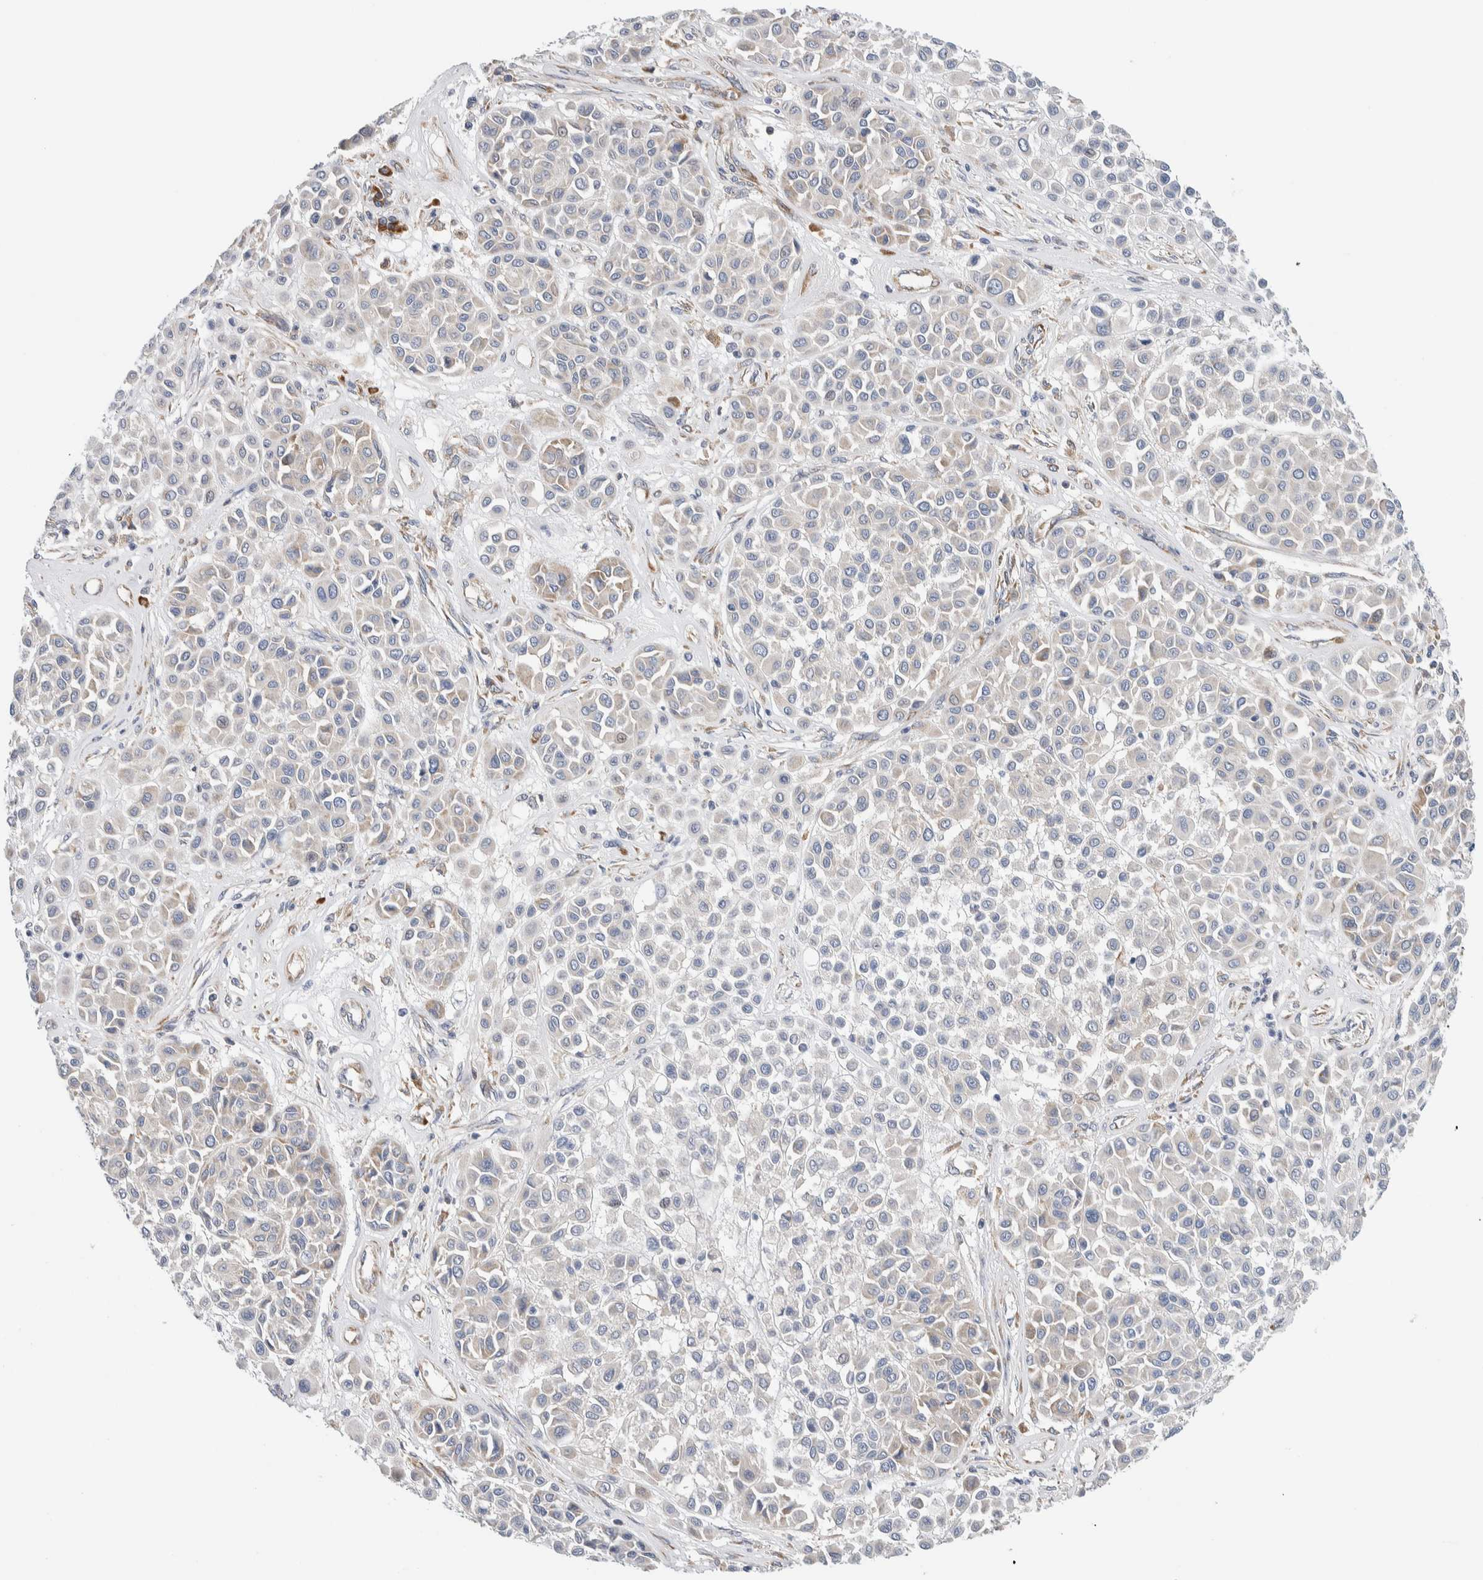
{"staining": {"intensity": "negative", "quantity": "none", "location": "none"}, "tissue": "melanoma", "cell_type": "Tumor cells", "image_type": "cancer", "snomed": [{"axis": "morphology", "description": "Malignant melanoma, Metastatic site"}, {"axis": "topography", "description": "Soft tissue"}], "caption": "High magnification brightfield microscopy of melanoma stained with DAB (3,3'-diaminobenzidine) (brown) and counterstained with hematoxylin (blue): tumor cells show no significant staining.", "gene": "RACK1", "patient": {"sex": "male", "age": 41}}